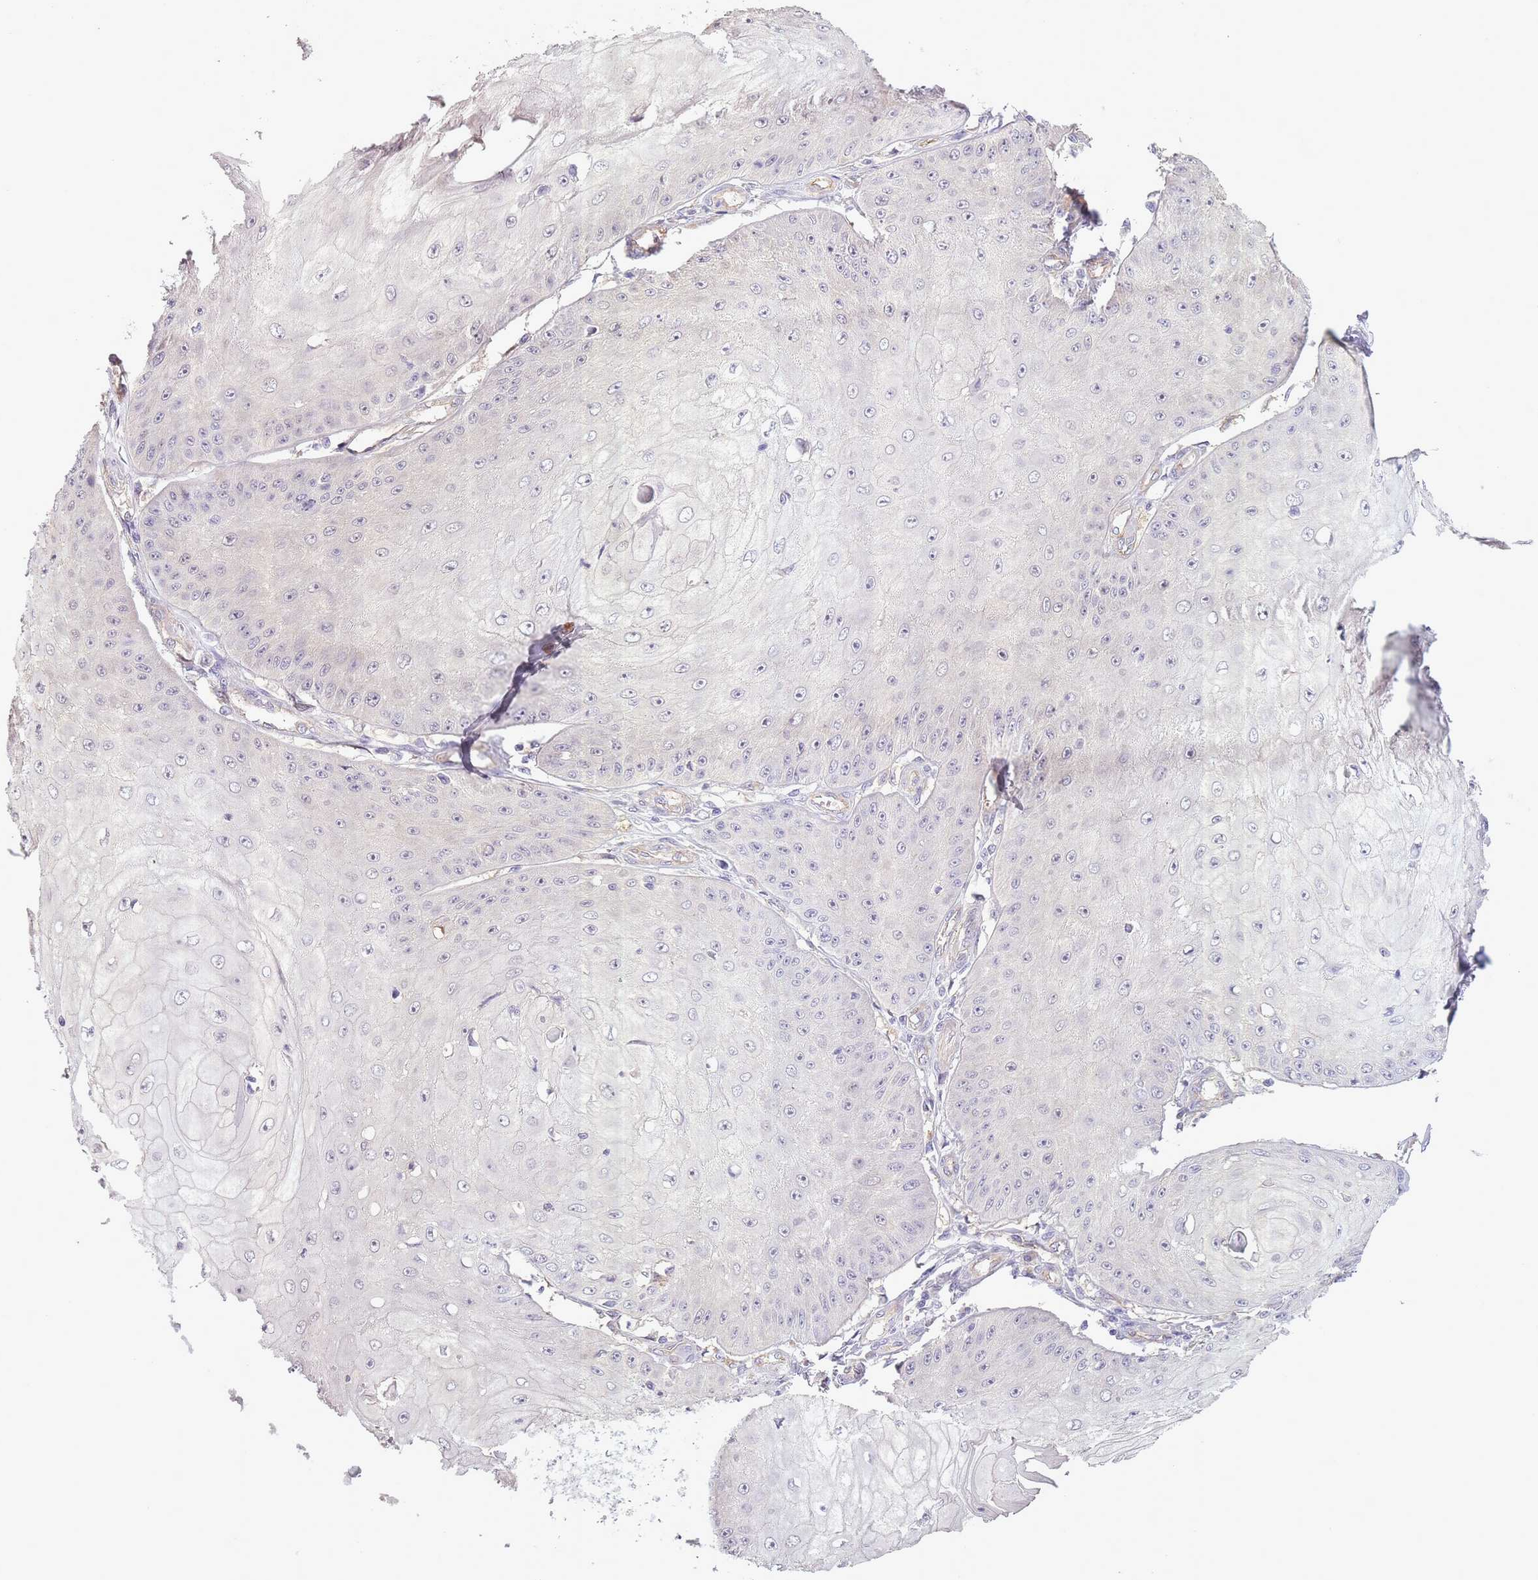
{"staining": {"intensity": "negative", "quantity": "none", "location": "none"}, "tissue": "skin cancer", "cell_type": "Tumor cells", "image_type": "cancer", "snomed": [{"axis": "morphology", "description": "Squamous cell carcinoma, NOS"}, {"axis": "topography", "description": "Skin"}], "caption": "Immunohistochemical staining of skin cancer demonstrates no significant positivity in tumor cells. (Stains: DAB immunohistochemistry with hematoxylin counter stain, Microscopy: brightfield microscopy at high magnification).", "gene": "SLC8A2", "patient": {"sex": "male", "age": 70}}